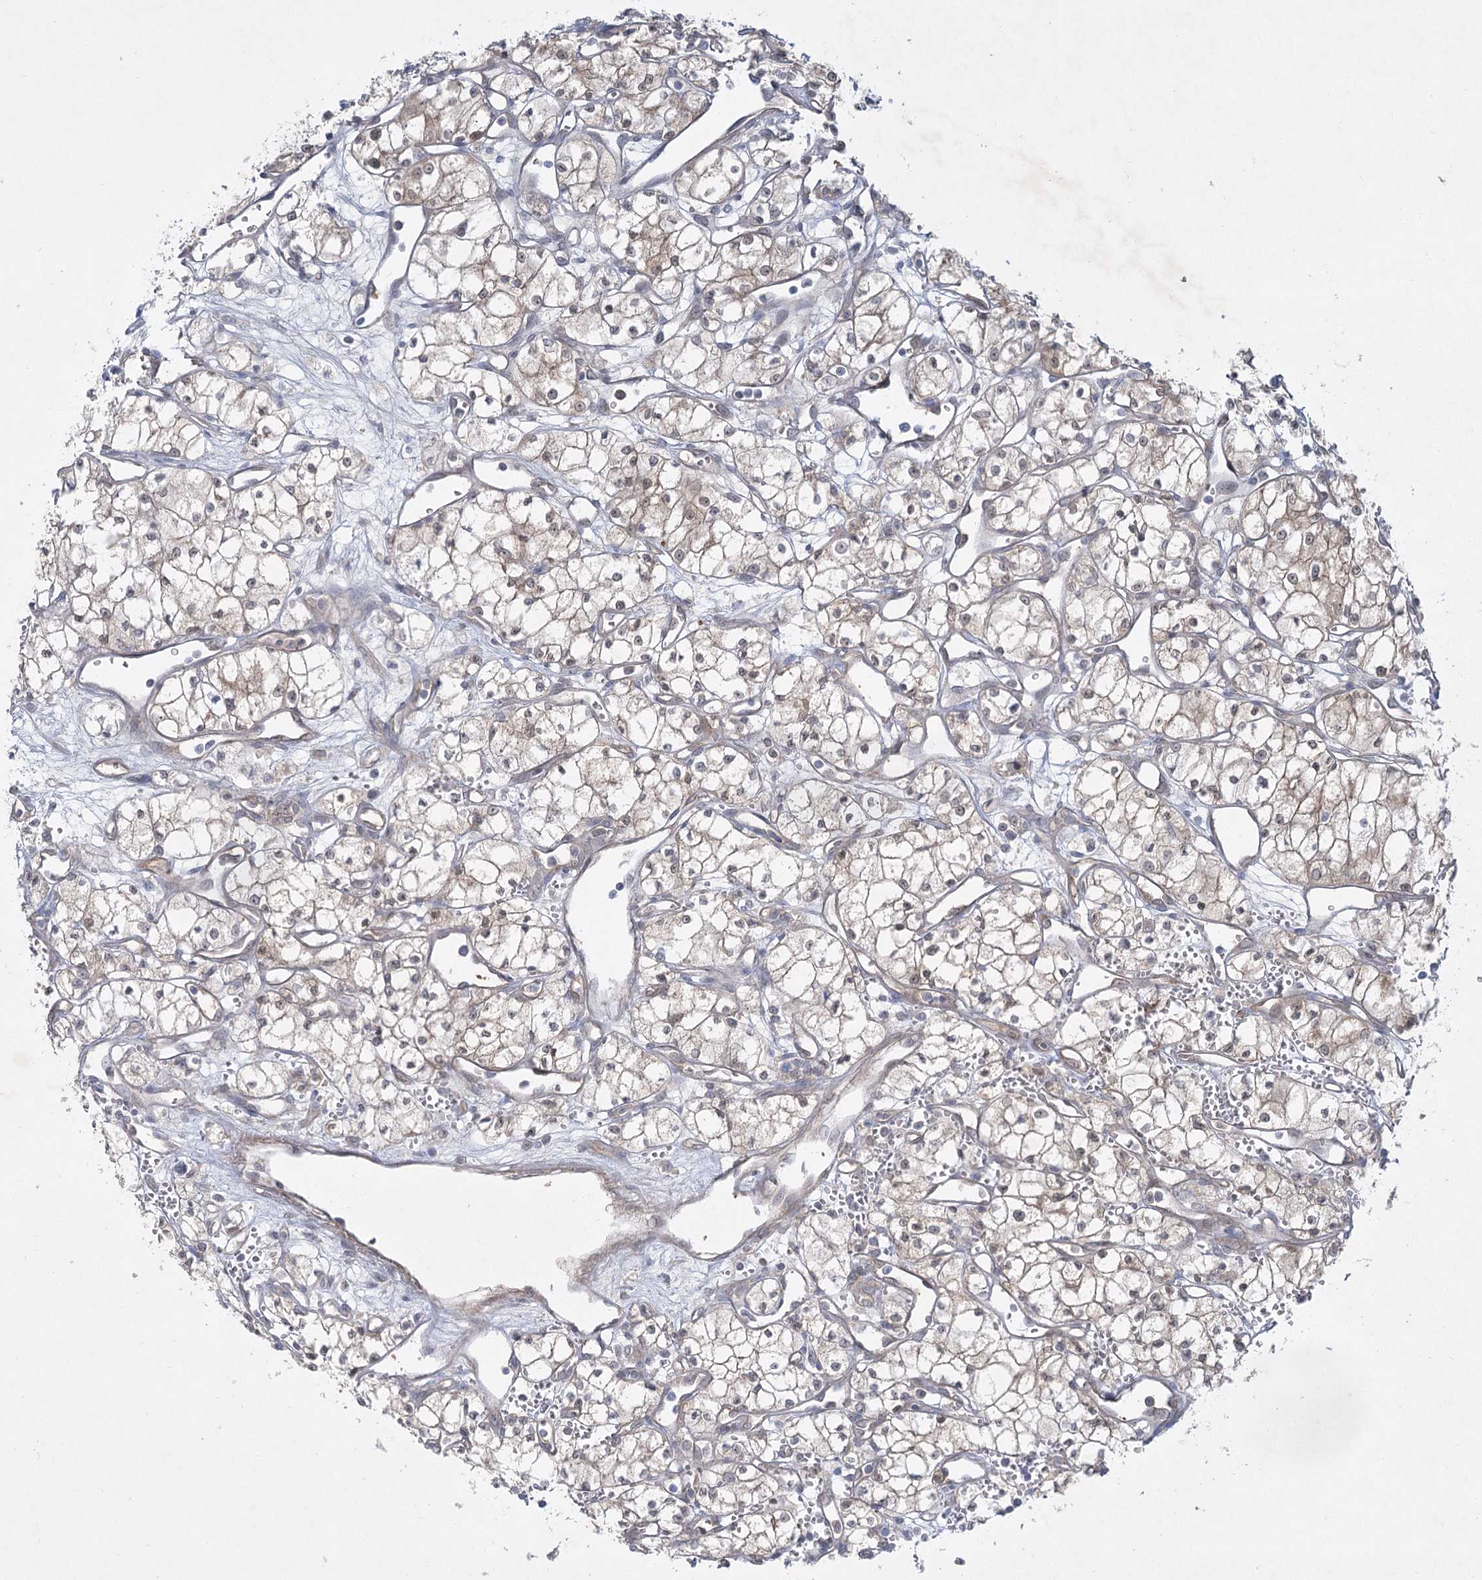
{"staining": {"intensity": "weak", "quantity": "<25%", "location": "cytoplasmic/membranous"}, "tissue": "renal cancer", "cell_type": "Tumor cells", "image_type": "cancer", "snomed": [{"axis": "morphology", "description": "Adenocarcinoma, NOS"}, {"axis": "topography", "description": "Kidney"}], "caption": "Protein analysis of renal cancer shows no significant expression in tumor cells.", "gene": "AAMDC", "patient": {"sex": "male", "age": 59}}